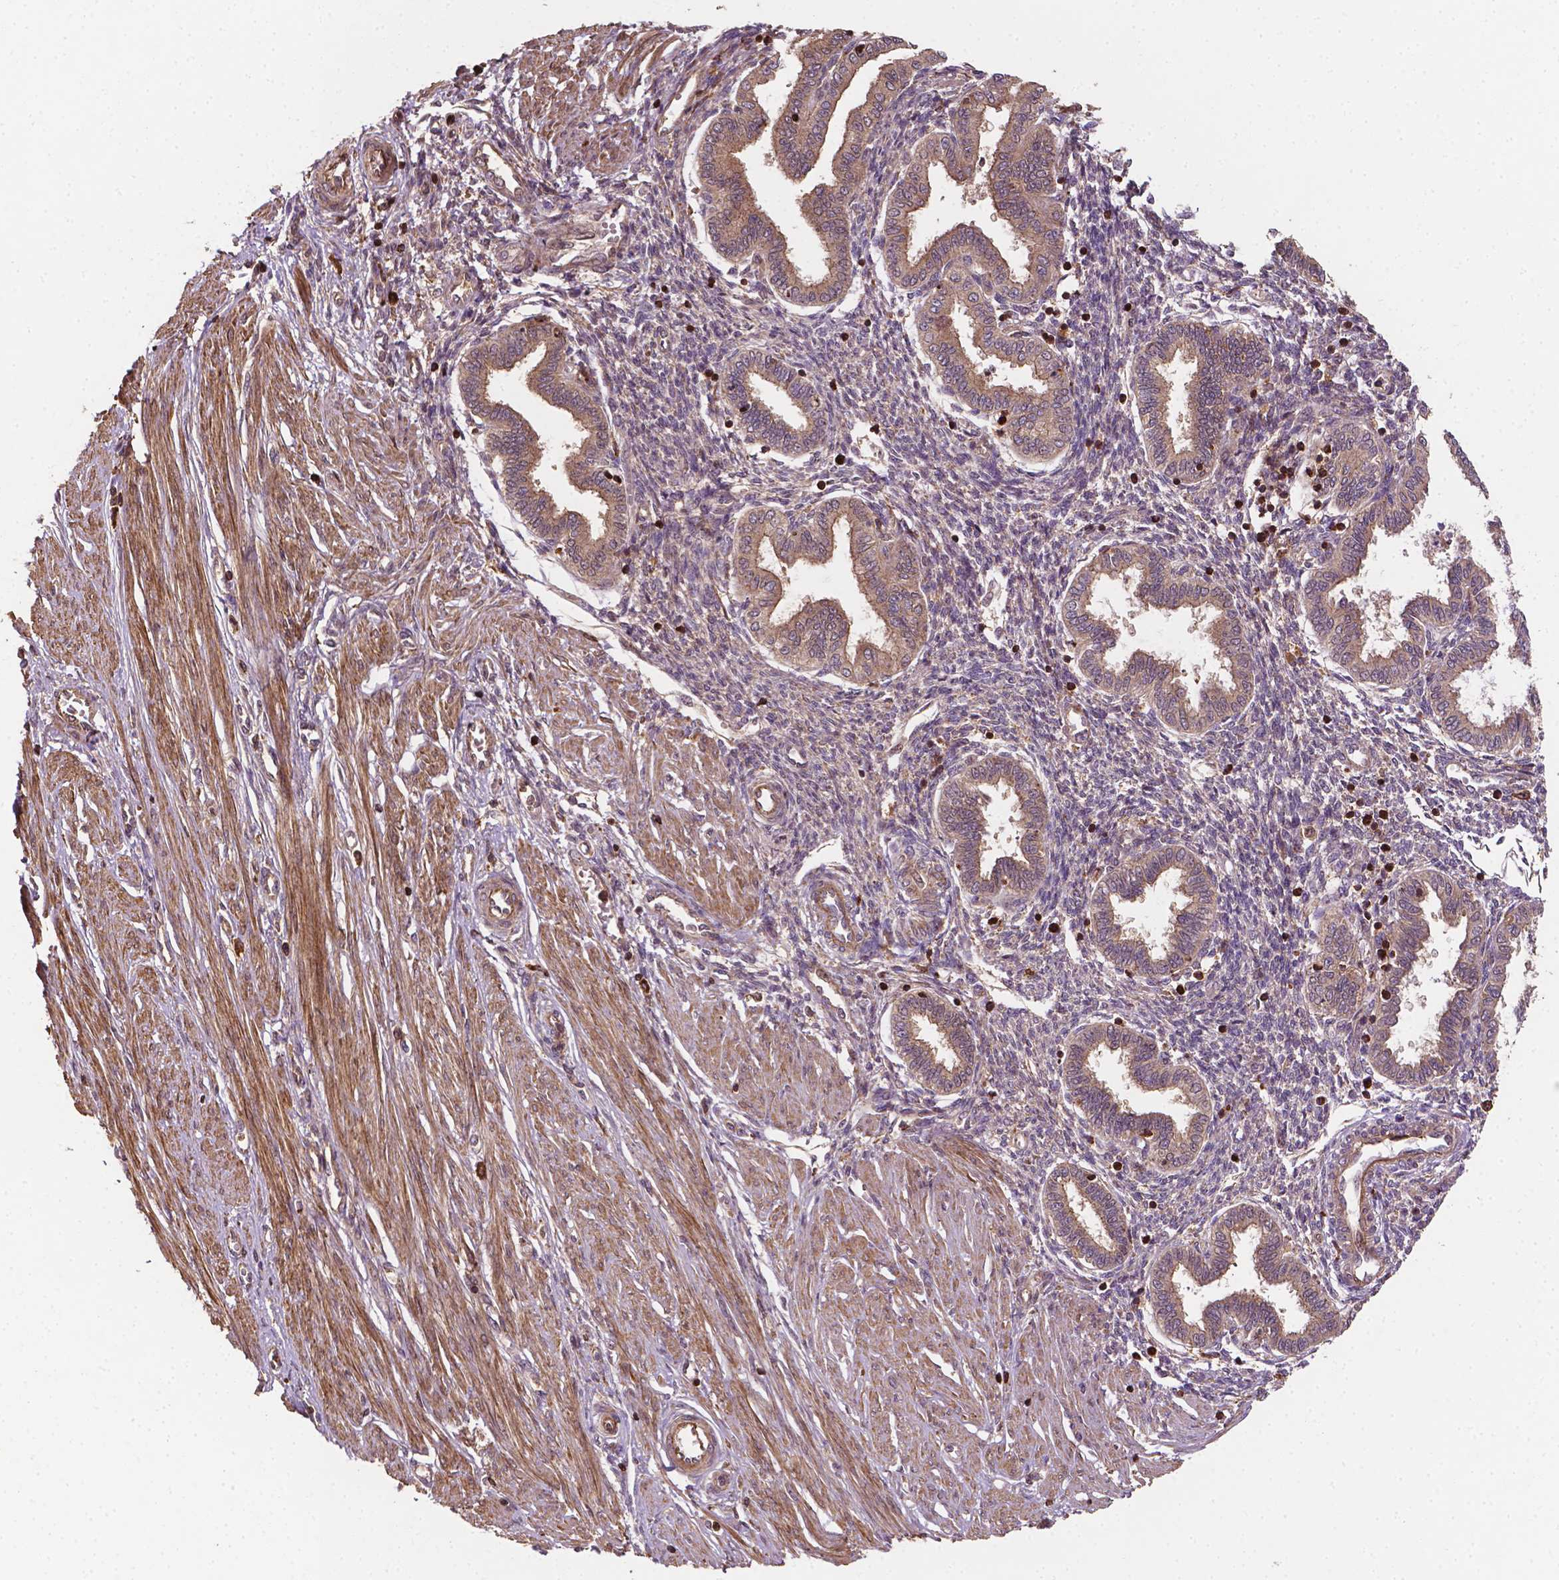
{"staining": {"intensity": "weak", "quantity": "<25%", "location": "cytoplasmic/membranous"}, "tissue": "endometrium", "cell_type": "Cells in endometrial stroma", "image_type": "normal", "snomed": [{"axis": "morphology", "description": "Normal tissue, NOS"}, {"axis": "topography", "description": "Endometrium"}], "caption": "Image shows no protein staining in cells in endometrial stroma of benign endometrium.", "gene": "ZMYND19", "patient": {"sex": "female", "age": 33}}